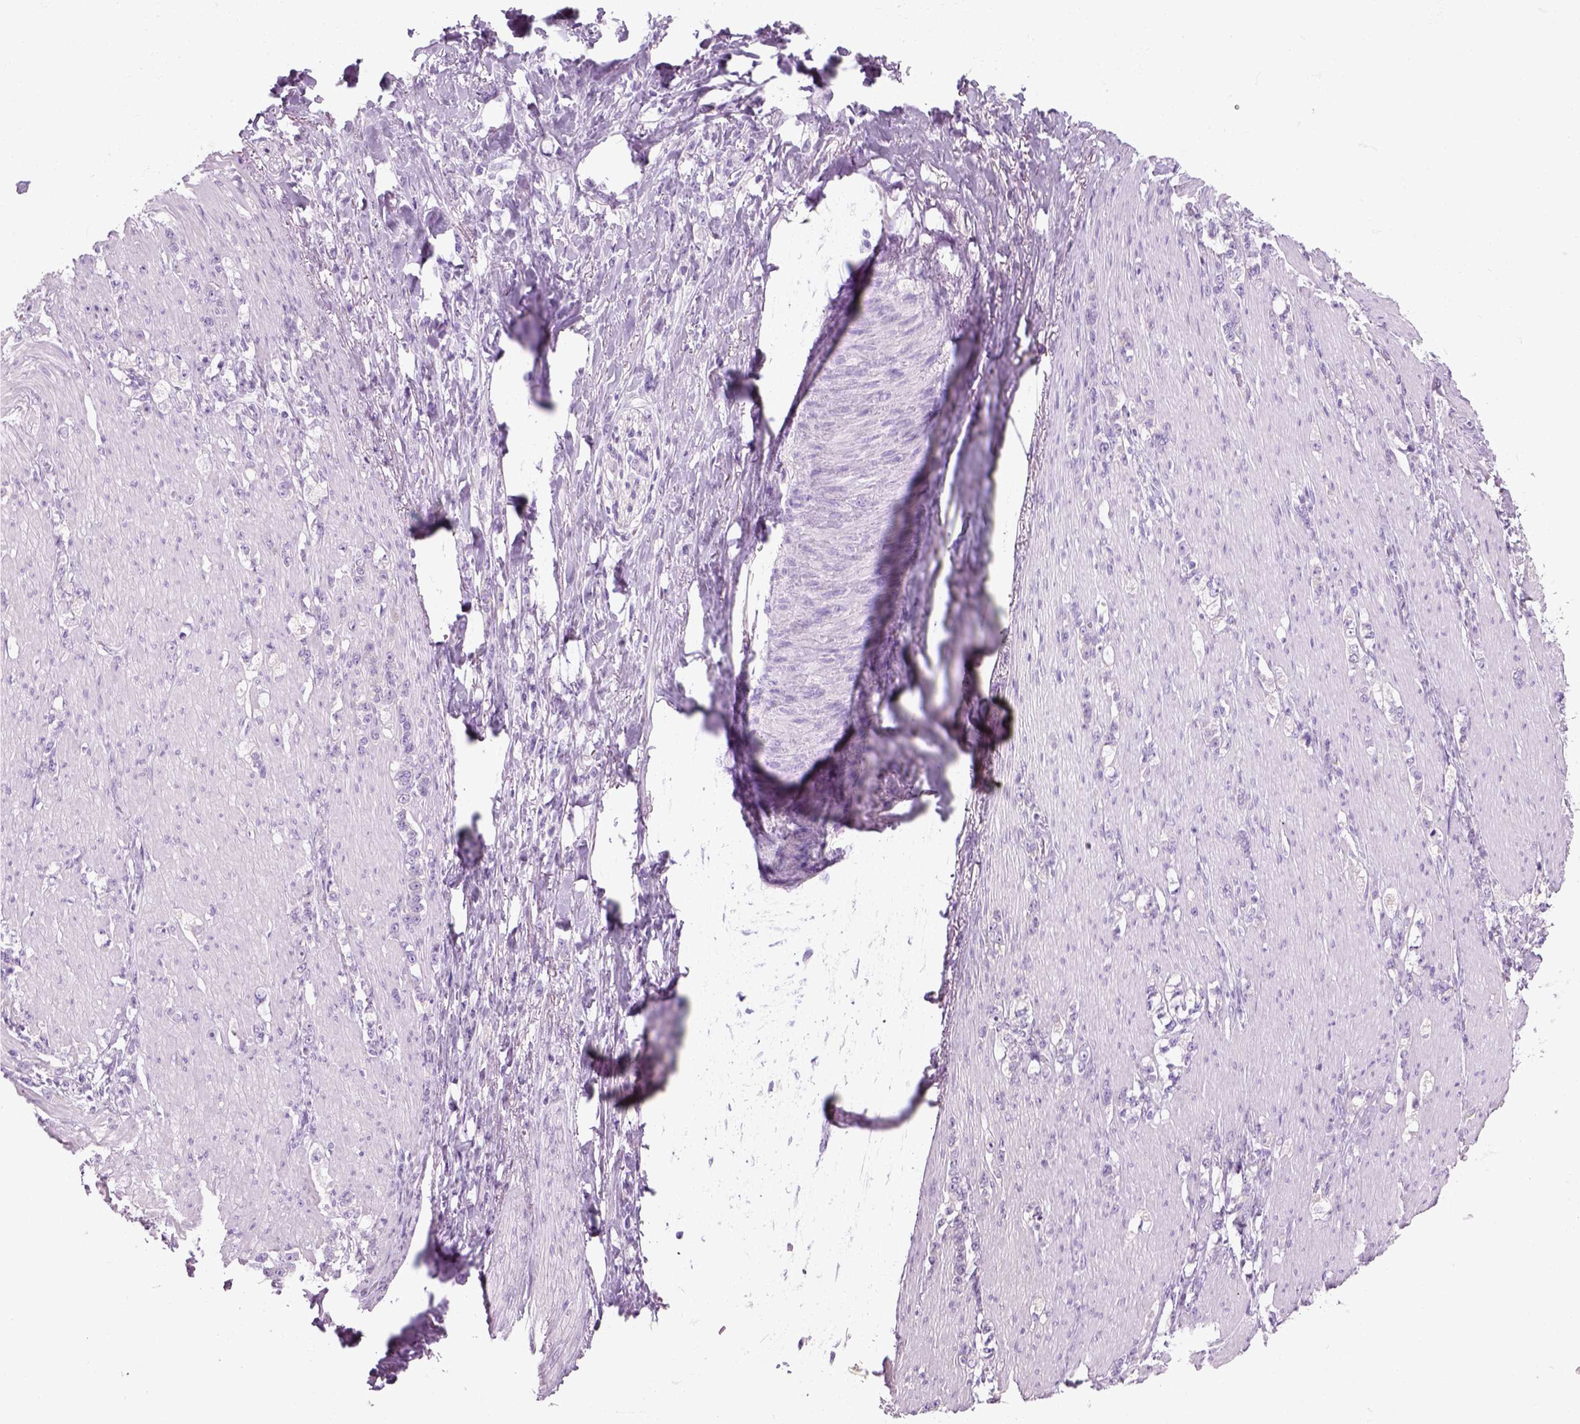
{"staining": {"intensity": "negative", "quantity": "none", "location": "none"}, "tissue": "stomach cancer", "cell_type": "Tumor cells", "image_type": "cancer", "snomed": [{"axis": "morphology", "description": "Adenocarcinoma, NOS"}, {"axis": "topography", "description": "Stomach, lower"}], "caption": "An IHC micrograph of stomach cancer is shown. There is no staining in tumor cells of stomach cancer.", "gene": "SLC12A5", "patient": {"sex": "male", "age": 88}}